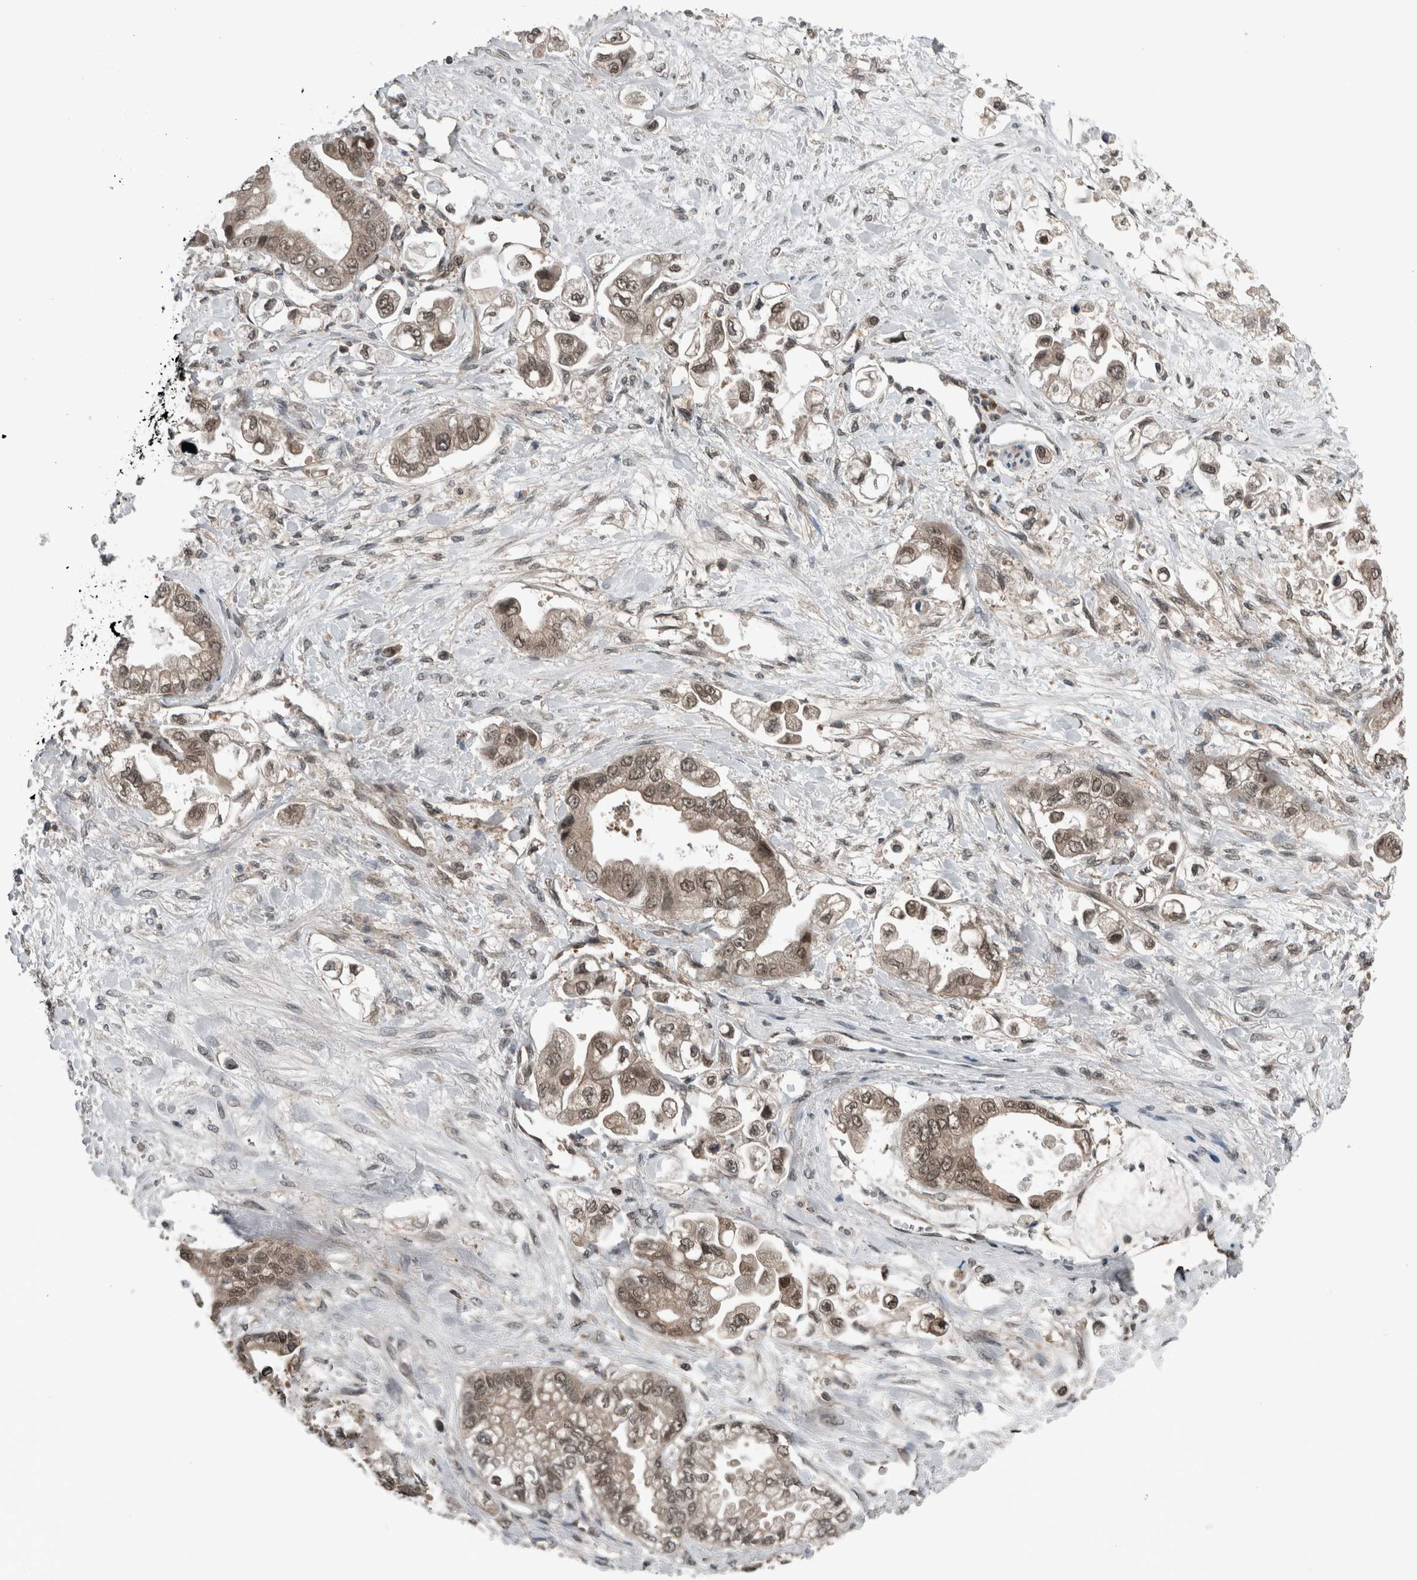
{"staining": {"intensity": "weak", "quantity": ">75%", "location": "cytoplasmic/membranous,nuclear"}, "tissue": "stomach cancer", "cell_type": "Tumor cells", "image_type": "cancer", "snomed": [{"axis": "morphology", "description": "Adenocarcinoma, NOS"}, {"axis": "topography", "description": "Stomach"}], "caption": "A brown stain highlights weak cytoplasmic/membranous and nuclear expression of a protein in human stomach adenocarcinoma tumor cells.", "gene": "SPAG7", "patient": {"sex": "male", "age": 62}}